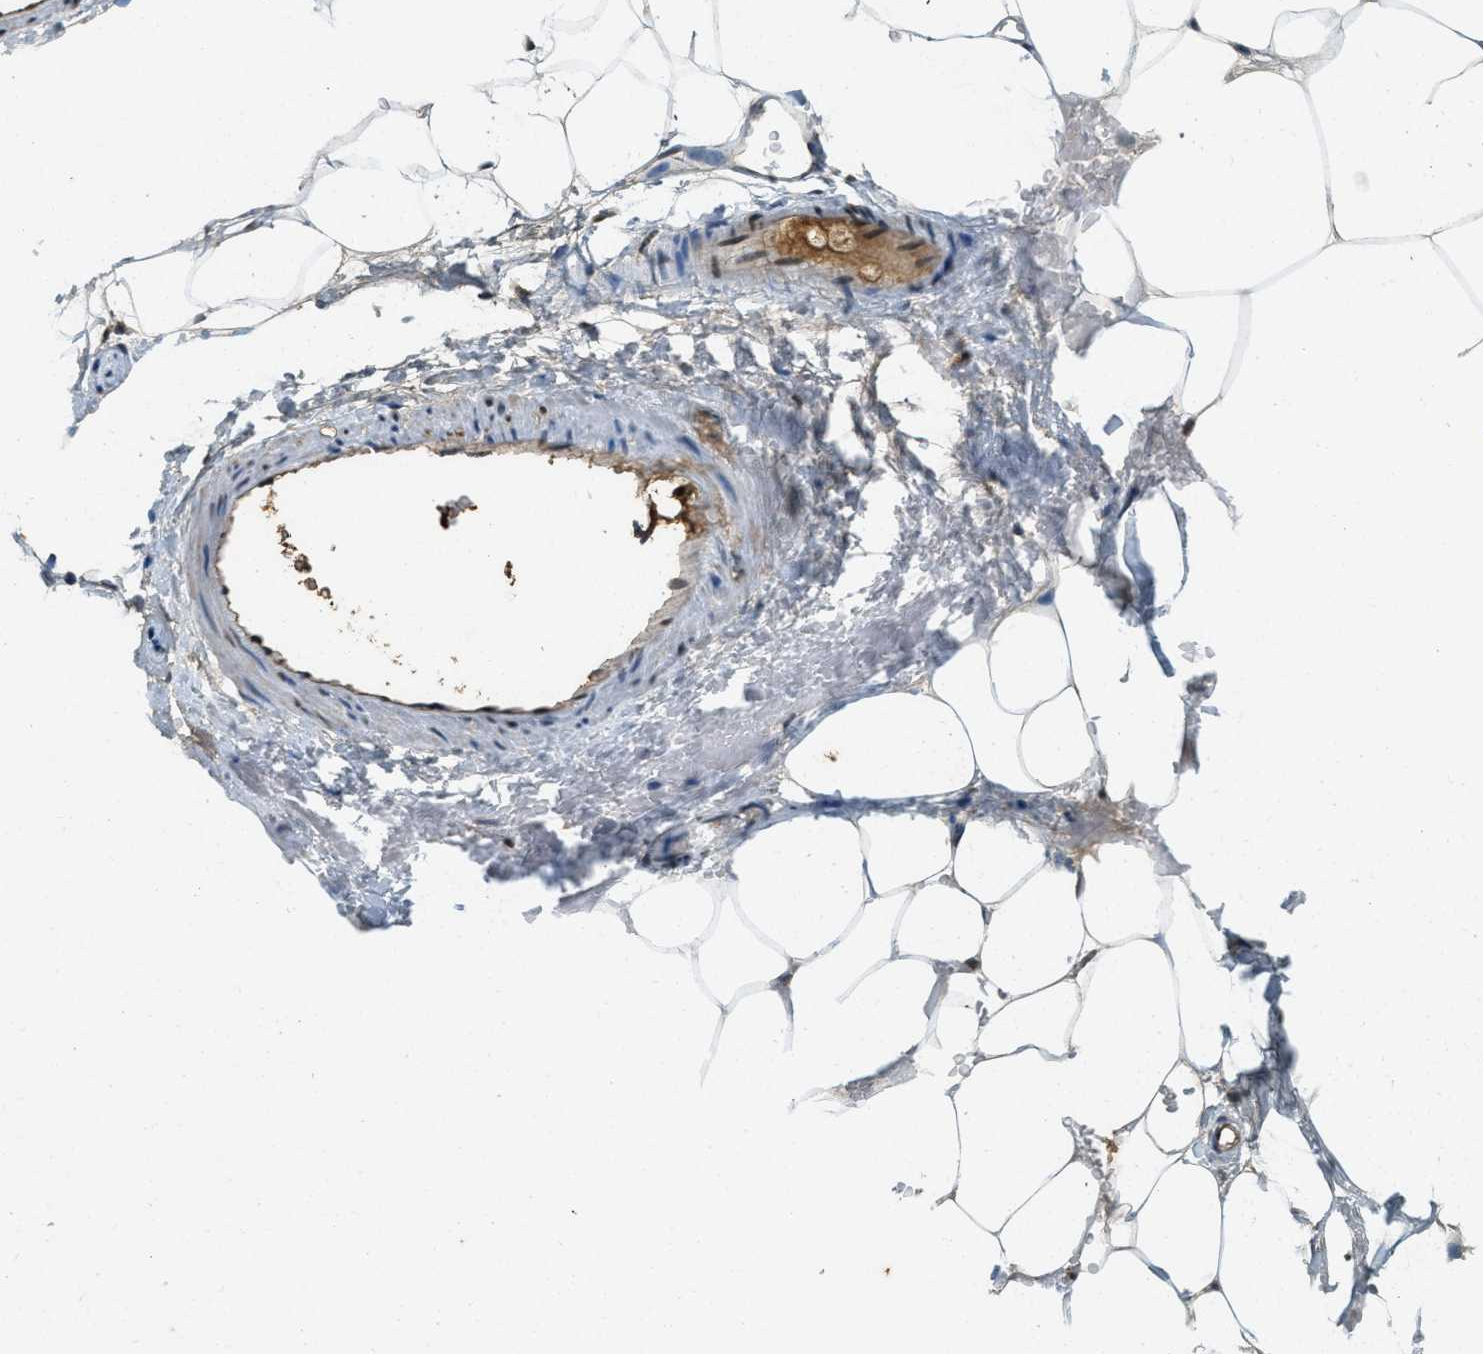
{"staining": {"intensity": "strong", "quantity": ">75%", "location": "cytoplasmic/membranous,nuclear"}, "tissue": "adipose tissue", "cell_type": "Adipocytes", "image_type": "normal", "snomed": [{"axis": "morphology", "description": "Normal tissue, NOS"}, {"axis": "topography", "description": "Breast"}, {"axis": "topography", "description": "Adipose tissue"}], "caption": "A micrograph of human adipose tissue stained for a protein reveals strong cytoplasmic/membranous,nuclear brown staining in adipocytes.", "gene": "ZNF148", "patient": {"sex": "female", "age": 25}}